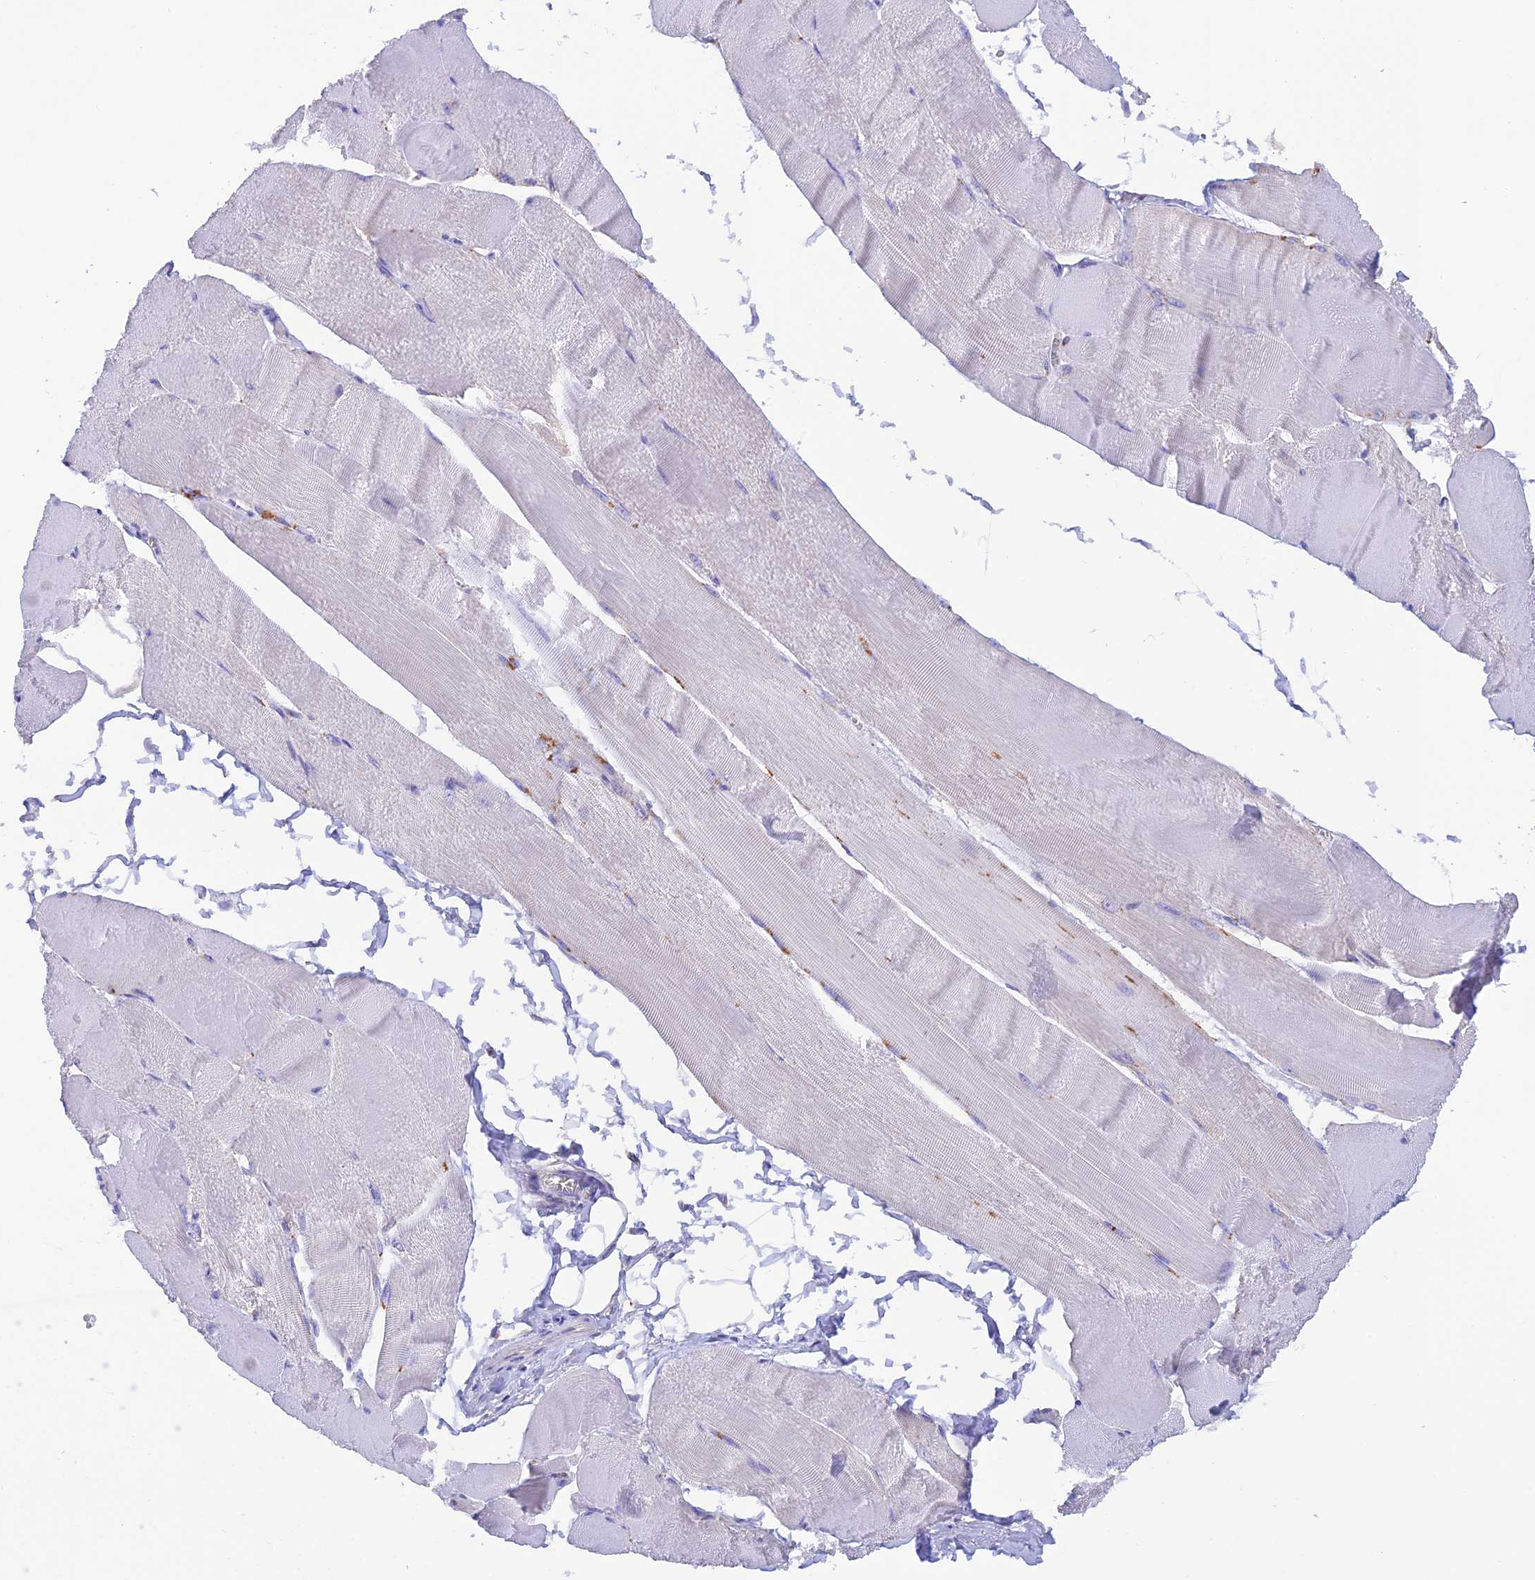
{"staining": {"intensity": "negative", "quantity": "none", "location": "none"}, "tissue": "skeletal muscle", "cell_type": "Myocytes", "image_type": "normal", "snomed": [{"axis": "morphology", "description": "Normal tissue, NOS"}, {"axis": "morphology", "description": "Basal cell carcinoma"}, {"axis": "topography", "description": "Skeletal muscle"}], "caption": "An immunohistochemistry photomicrograph of benign skeletal muscle is shown. There is no staining in myocytes of skeletal muscle. (DAB immunohistochemistry (IHC) with hematoxylin counter stain).", "gene": "ENSG00000255439", "patient": {"sex": "female", "age": 64}}